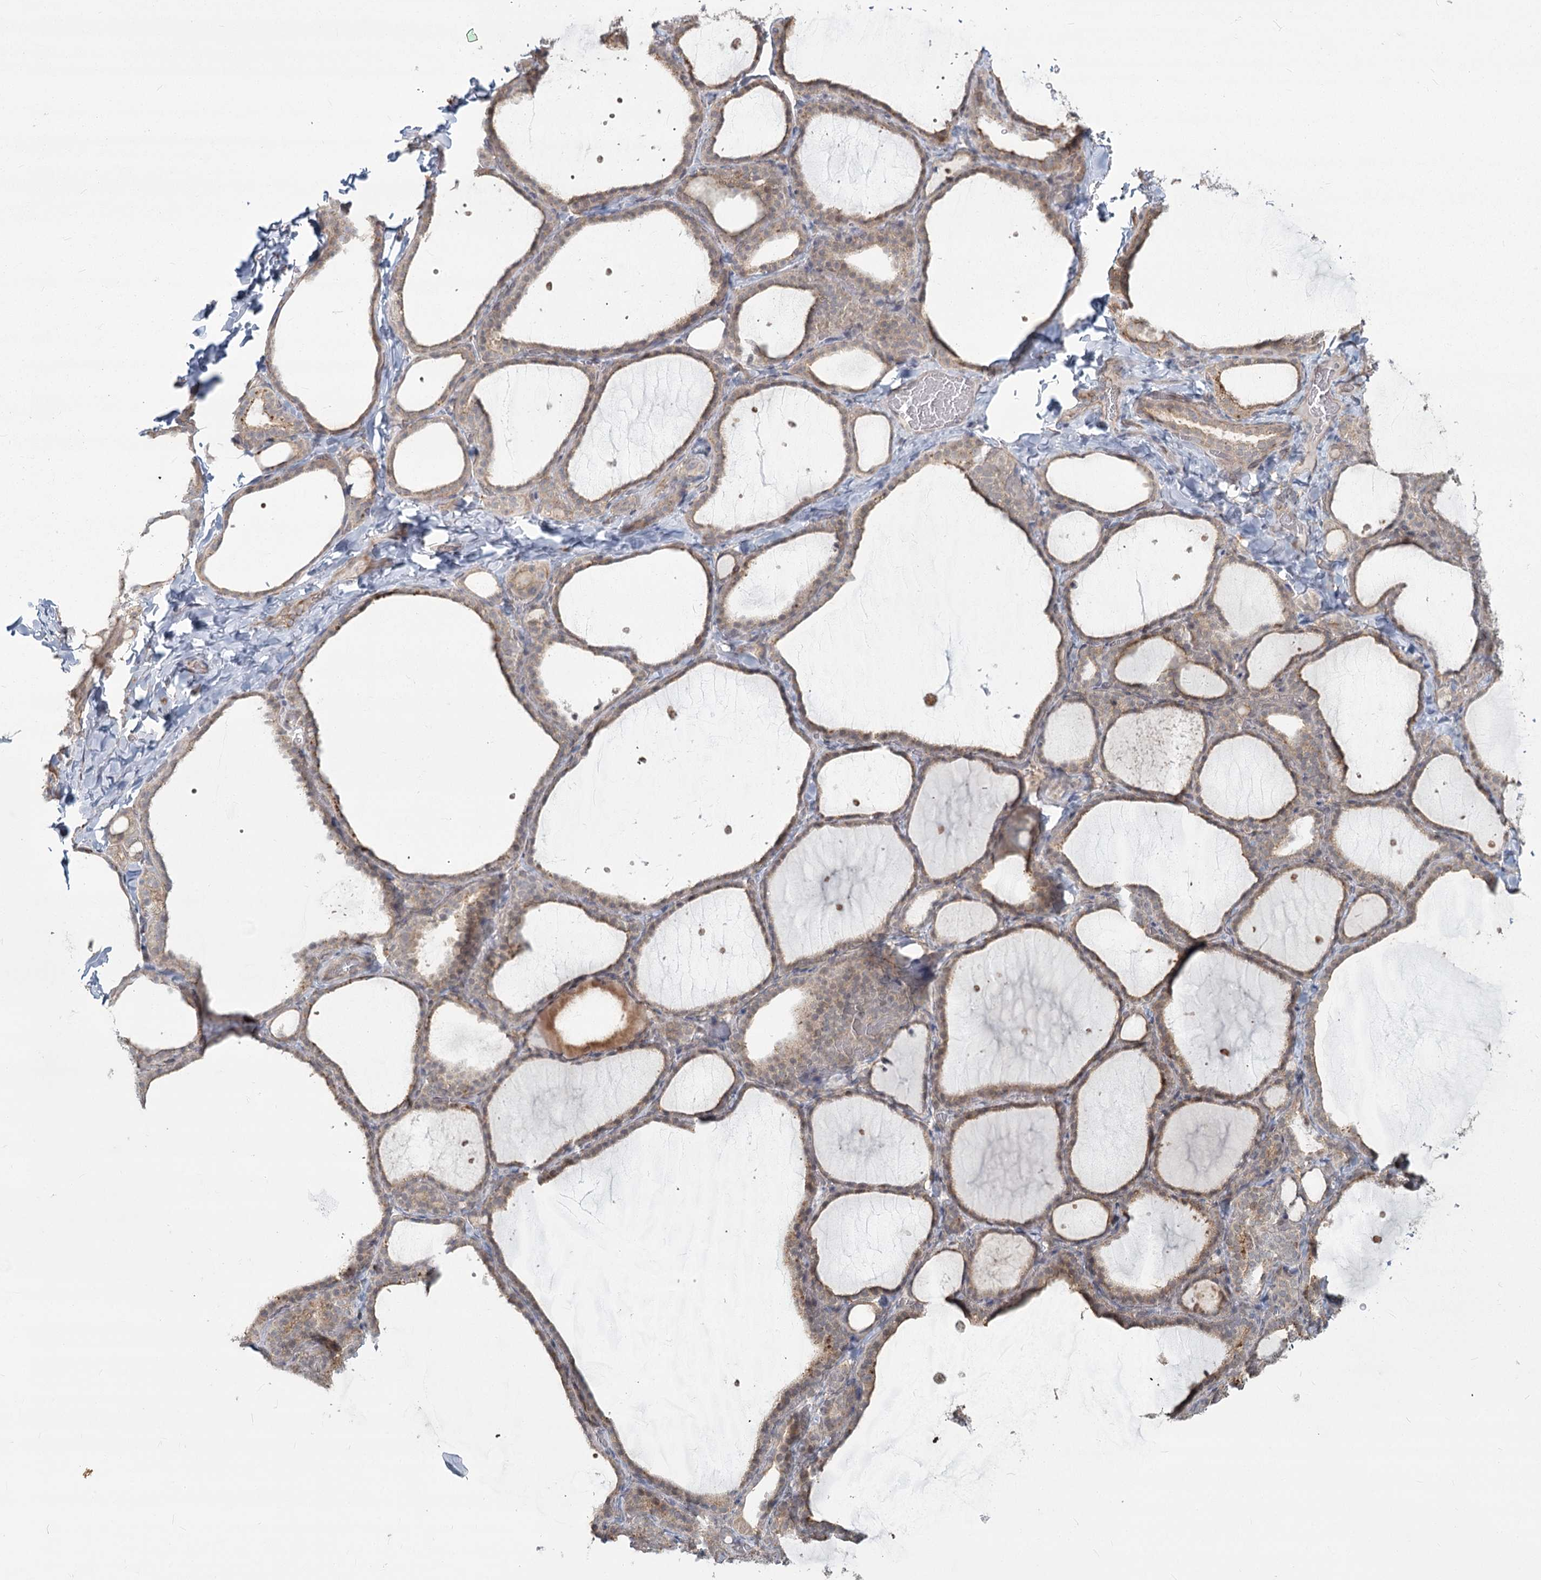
{"staining": {"intensity": "moderate", "quantity": "25%-75%", "location": "cytoplasmic/membranous"}, "tissue": "thyroid gland", "cell_type": "Glandular cells", "image_type": "normal", "snomed": [{"axis": "morphology", "description": "Normal tissue, NOS"}, {"axis": "topography", "description": "Thyroid gland"}], "caption": "Protein expression analysis of benign thyroid gland shows moderate cytoplasmic/membranous positivity in about 25%-75% of glandular cells.", "gene": "AP2M1", "patient": {"sex": "female", "age": 22}}